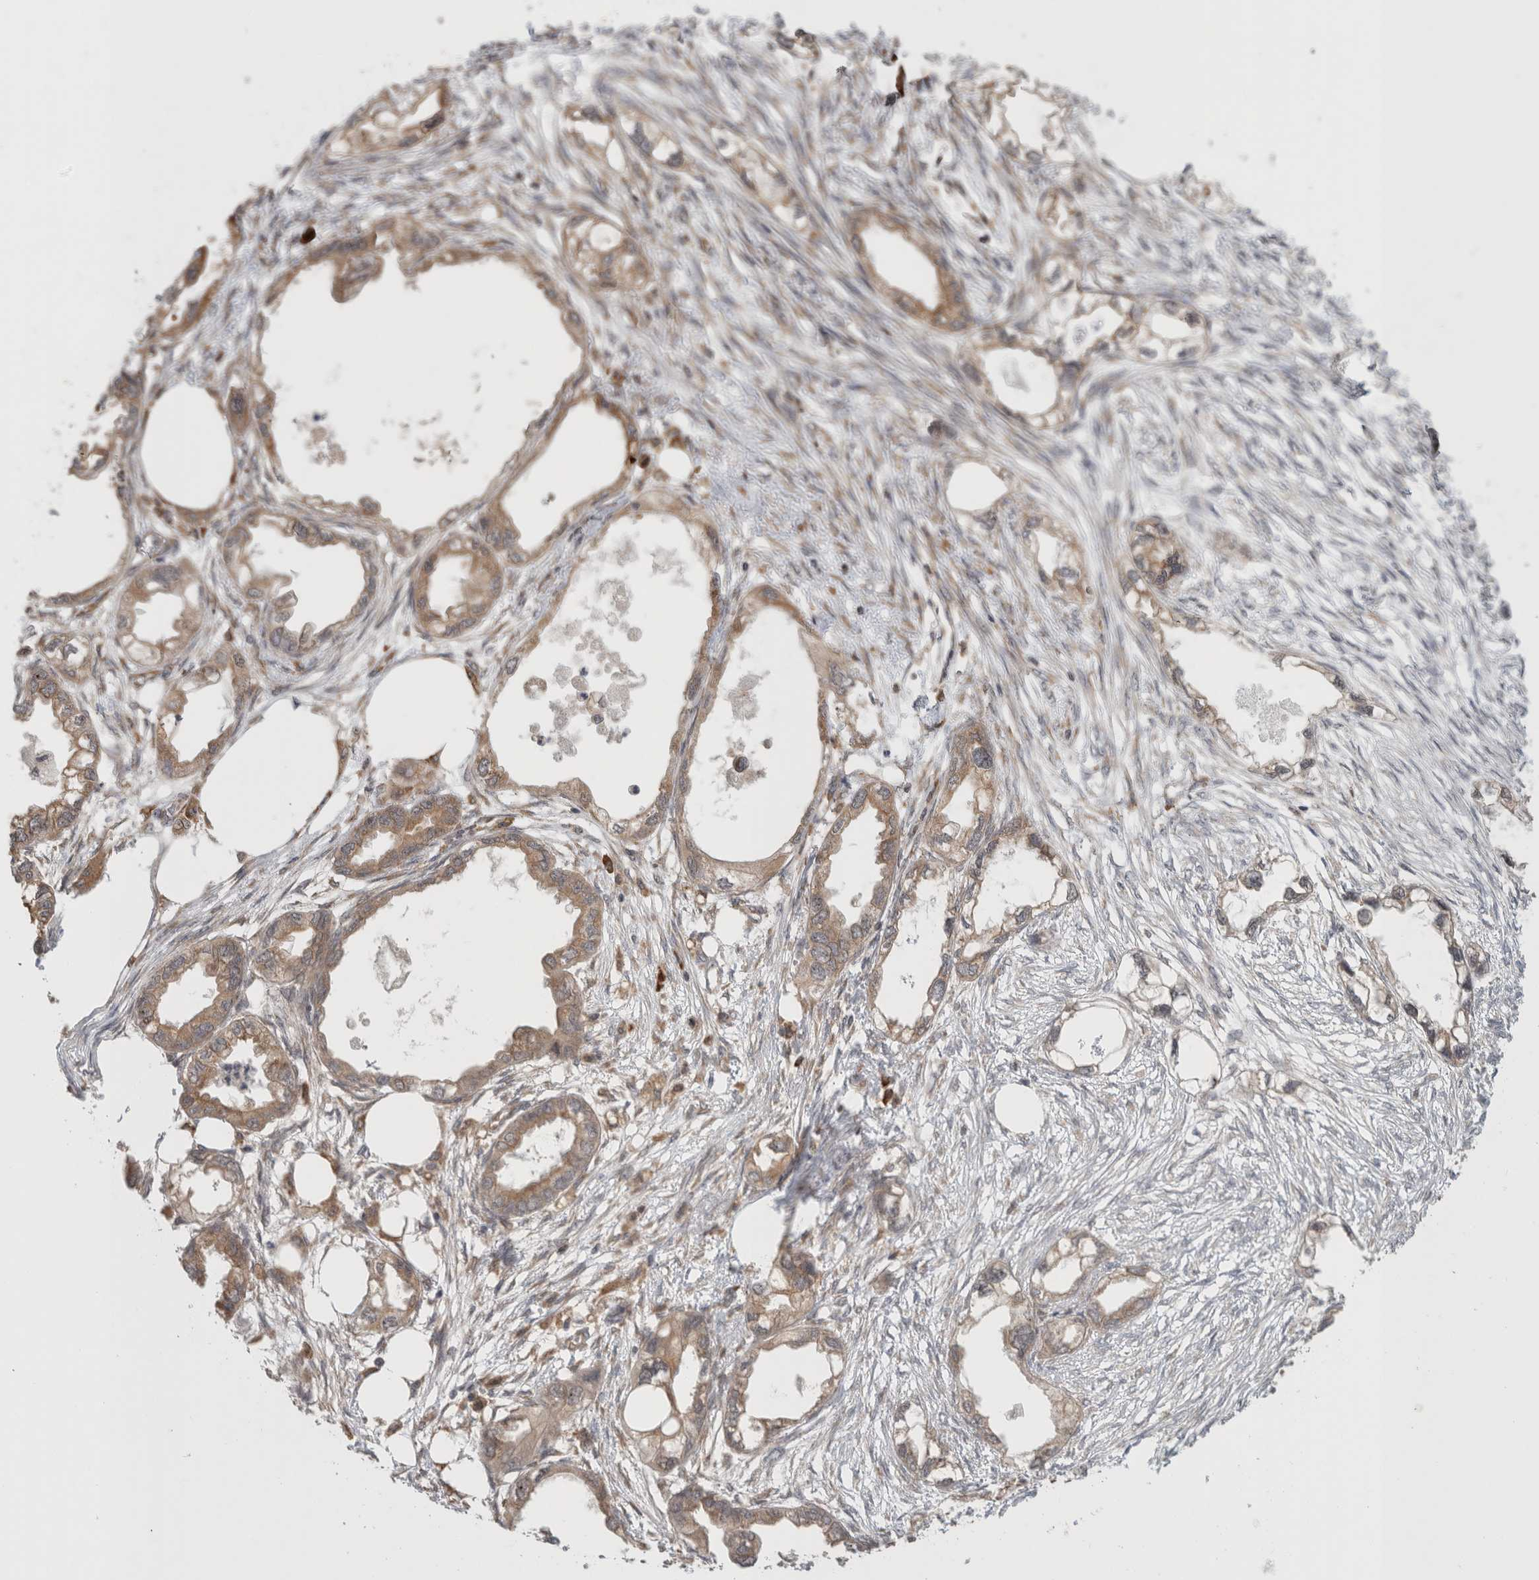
{"staining": {"intensity": "weak", "quantity": ">75%", "location": "cytoplasmic/membranous"}, "tissue": "endometrial cancer", "cell_type": "Tumor cells", "image_type": "cancer", "snomed": [{"axis": "morphology", "description": "Adenocarcinoma, NOS"}, {"axis": "morphology", "description": "Adenocarcinoma, metastatic, NOS"}, {"axis": "topography", "description": "Adipose tissue"}, {"axis": "topography", "description": "Endometrium"}], "caption": "This photomicrograph exhibits immunohistochemistry (IHC) staining of human endometrial metastatic adenocarcinoma, with low weak cytoplasmic/membranous positivity in approximately >75% of tumor cells.", "gene": "MS4A7", "patient": {"sex": "female", "age": 67}}